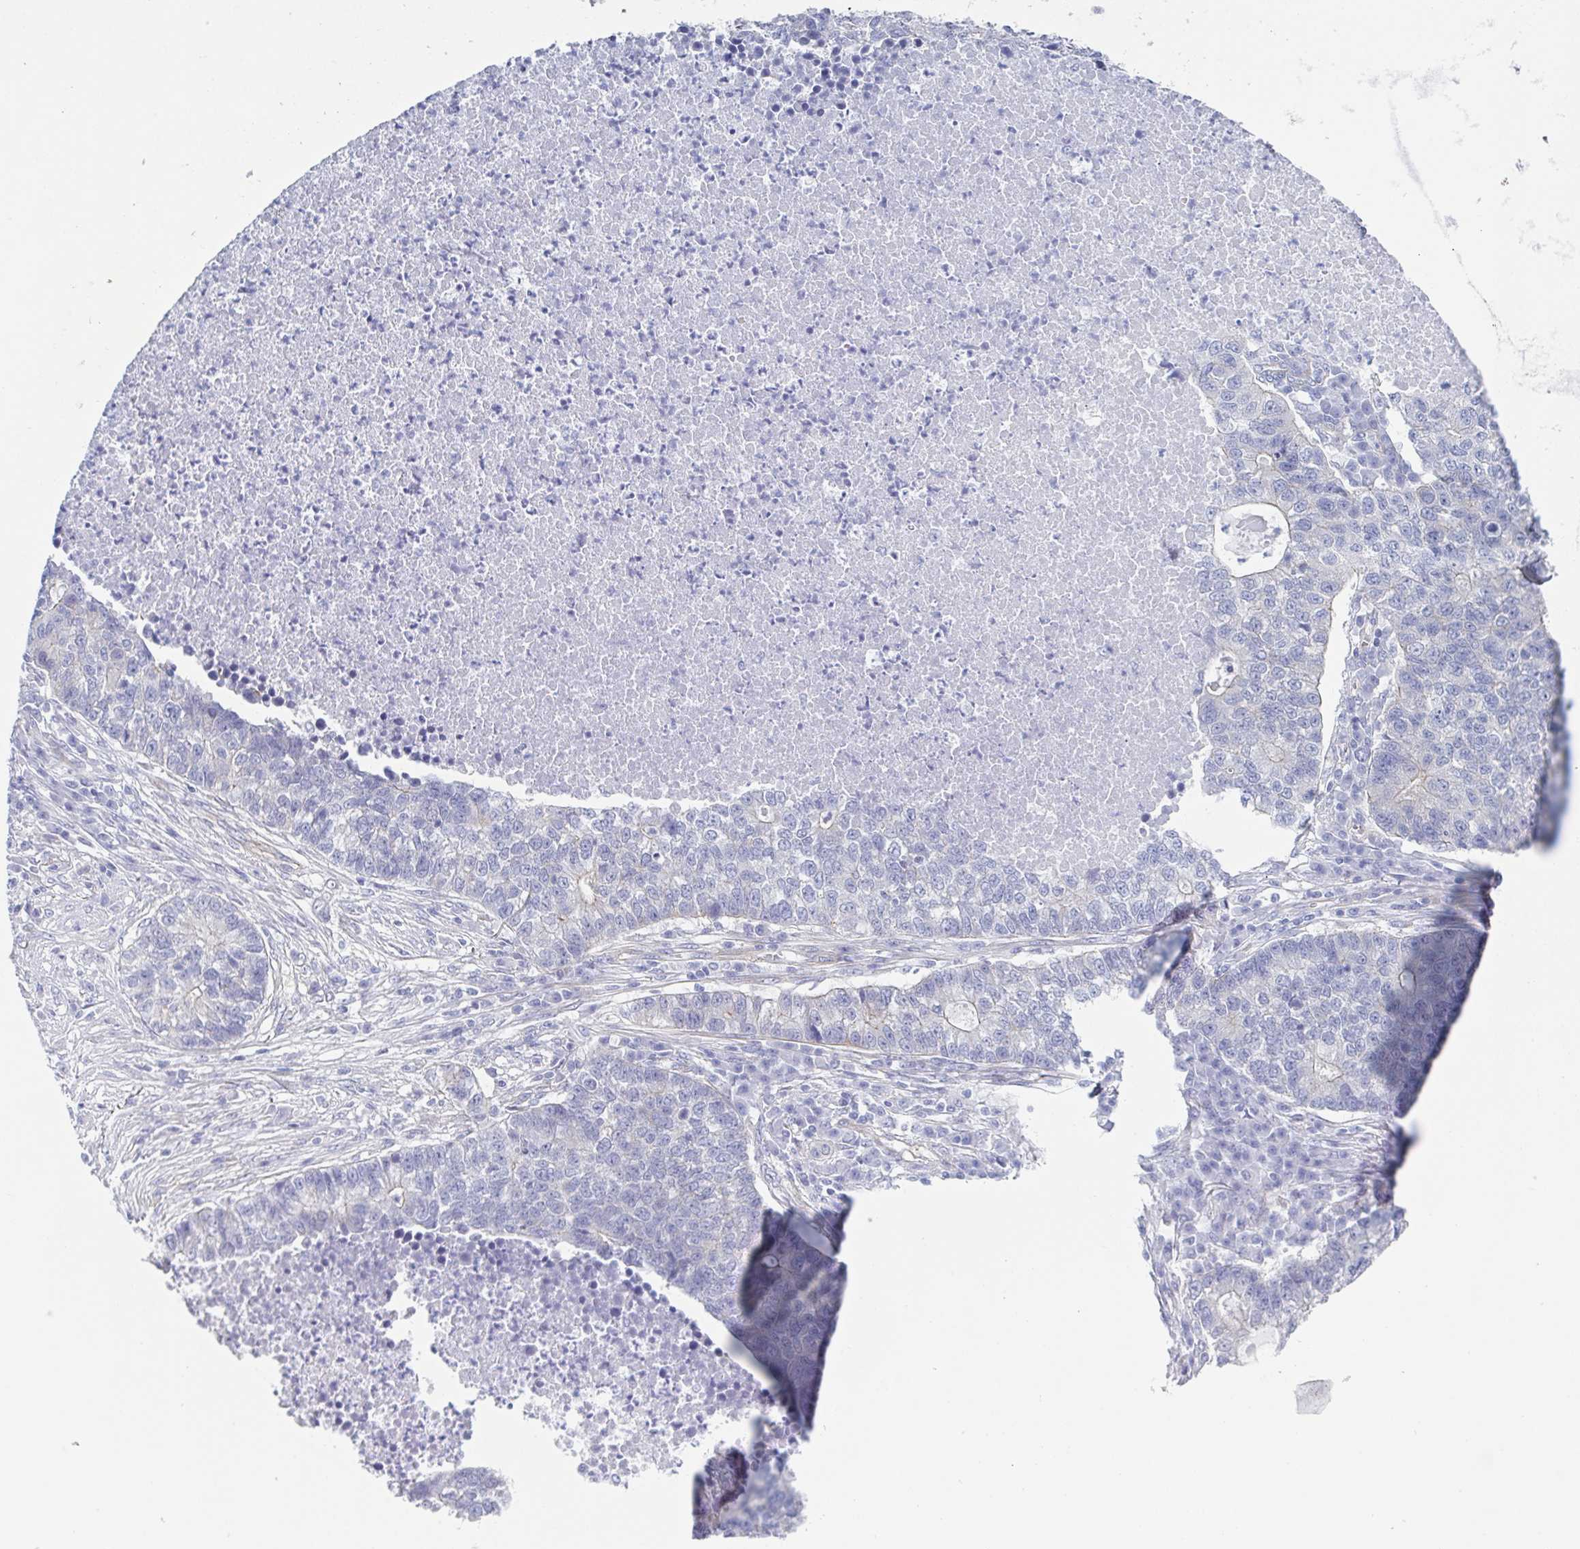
{"staining": {"intensity": "weak", "quantity": "<25%", "location": "cytoplasmic/membranous"}, "tissue": "lung cancer", "cell_type": "Tumor cells", "image_type": "cancer", "snomed": [{"axis": "morphology", "description": "Adenocarcinoma, NOS"}, {"axis": "topography", "description": "Lung"}], "caption": "There is no significant expression in tumor cells of lung cancer (adenocarcinoma).", "gene": "DYNC1I1", "patient": {"sex": "male", "age": 57}}